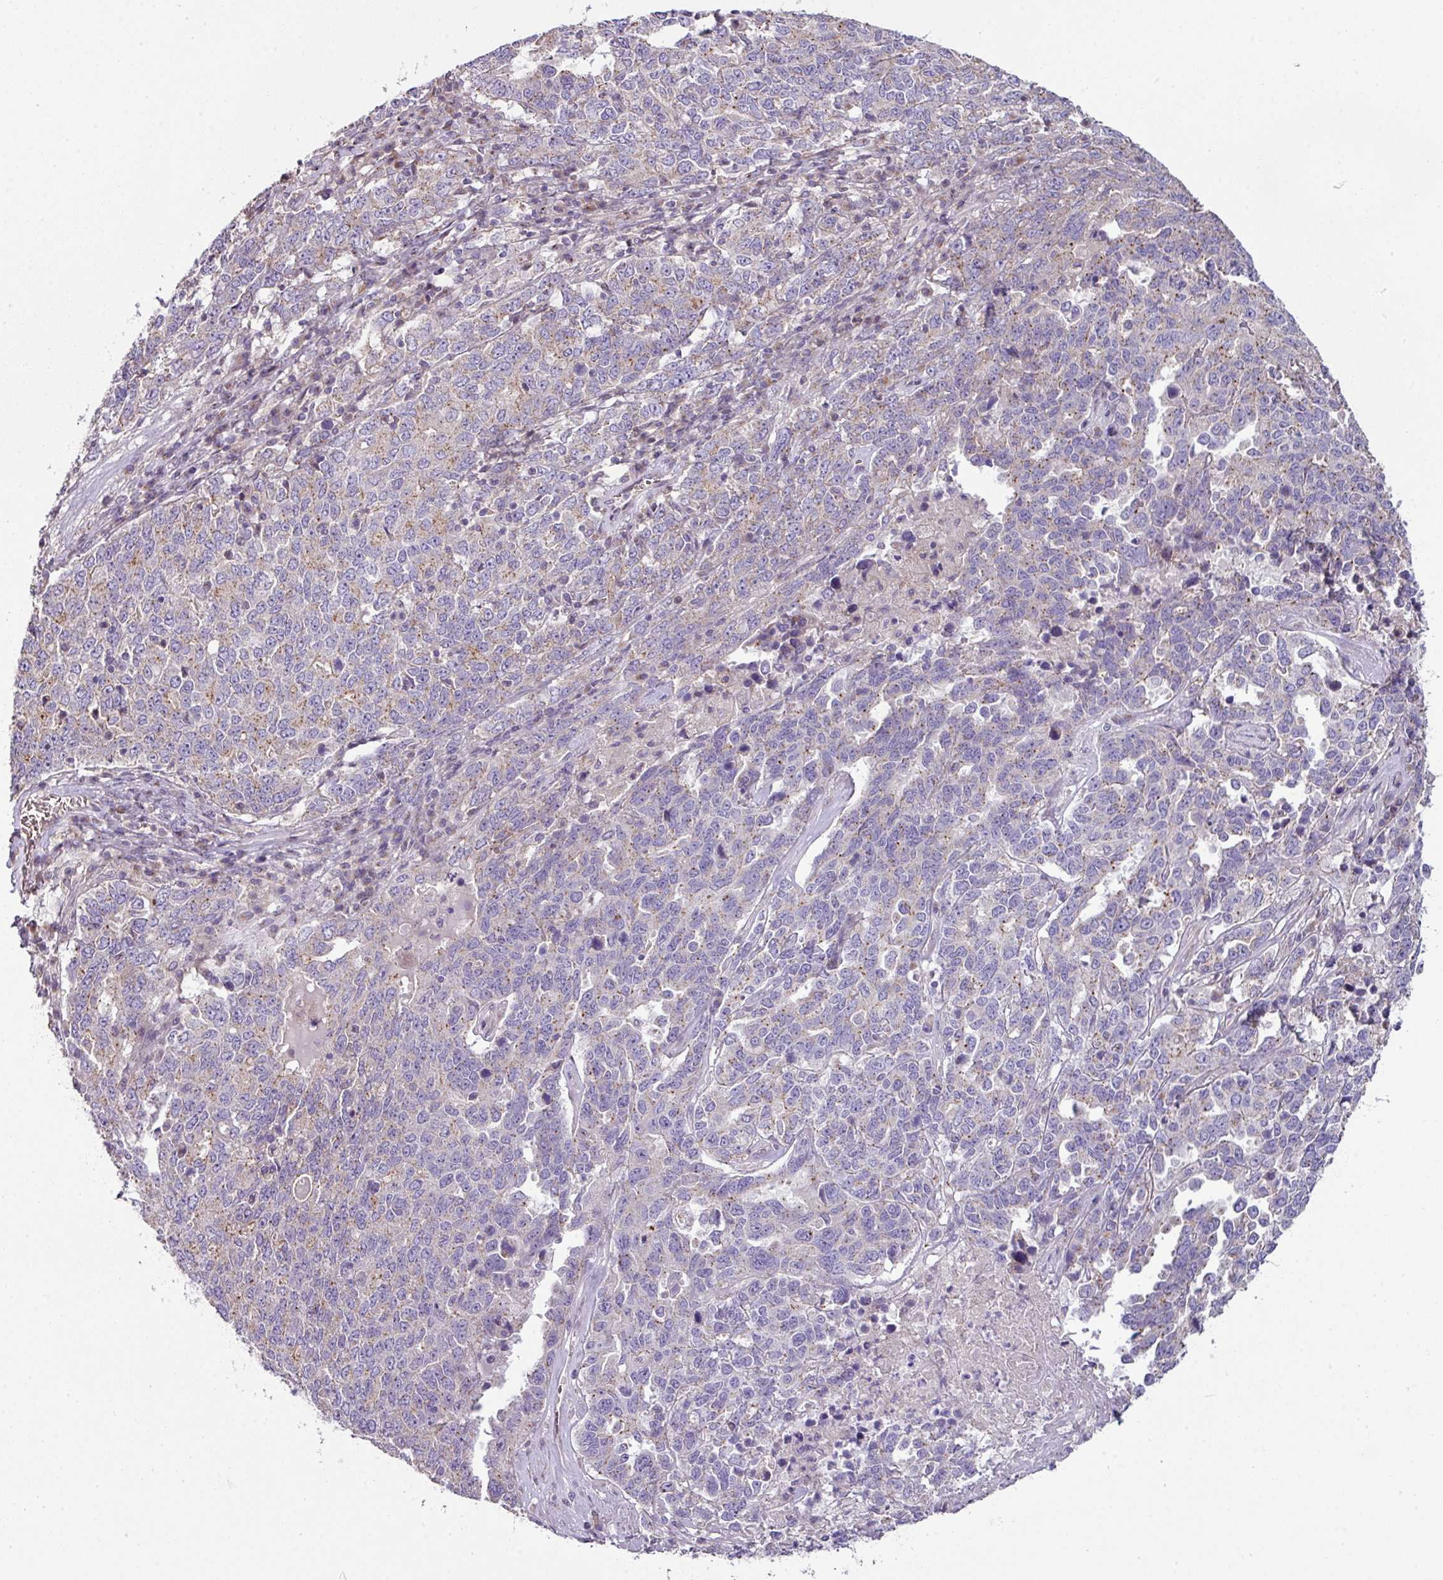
{"staining": {"intensity": "negative", "quantity": "none", "location": "none"}, "tissue": "ovarian cancer", "cell_type": "Tumor cells", "image_type": "cancer", "snomed": [{"axis": "morphology", "description": "Carcinoma, endometroid"}, {"axis": "topography", "description": "Ovary"}], "caption": "Tumor cells are negative for protein expression in human ovarian cancer (endometroid carcinoma).", "gene": "LRRC9", "patient": {"sex": "female", "age": 62}}